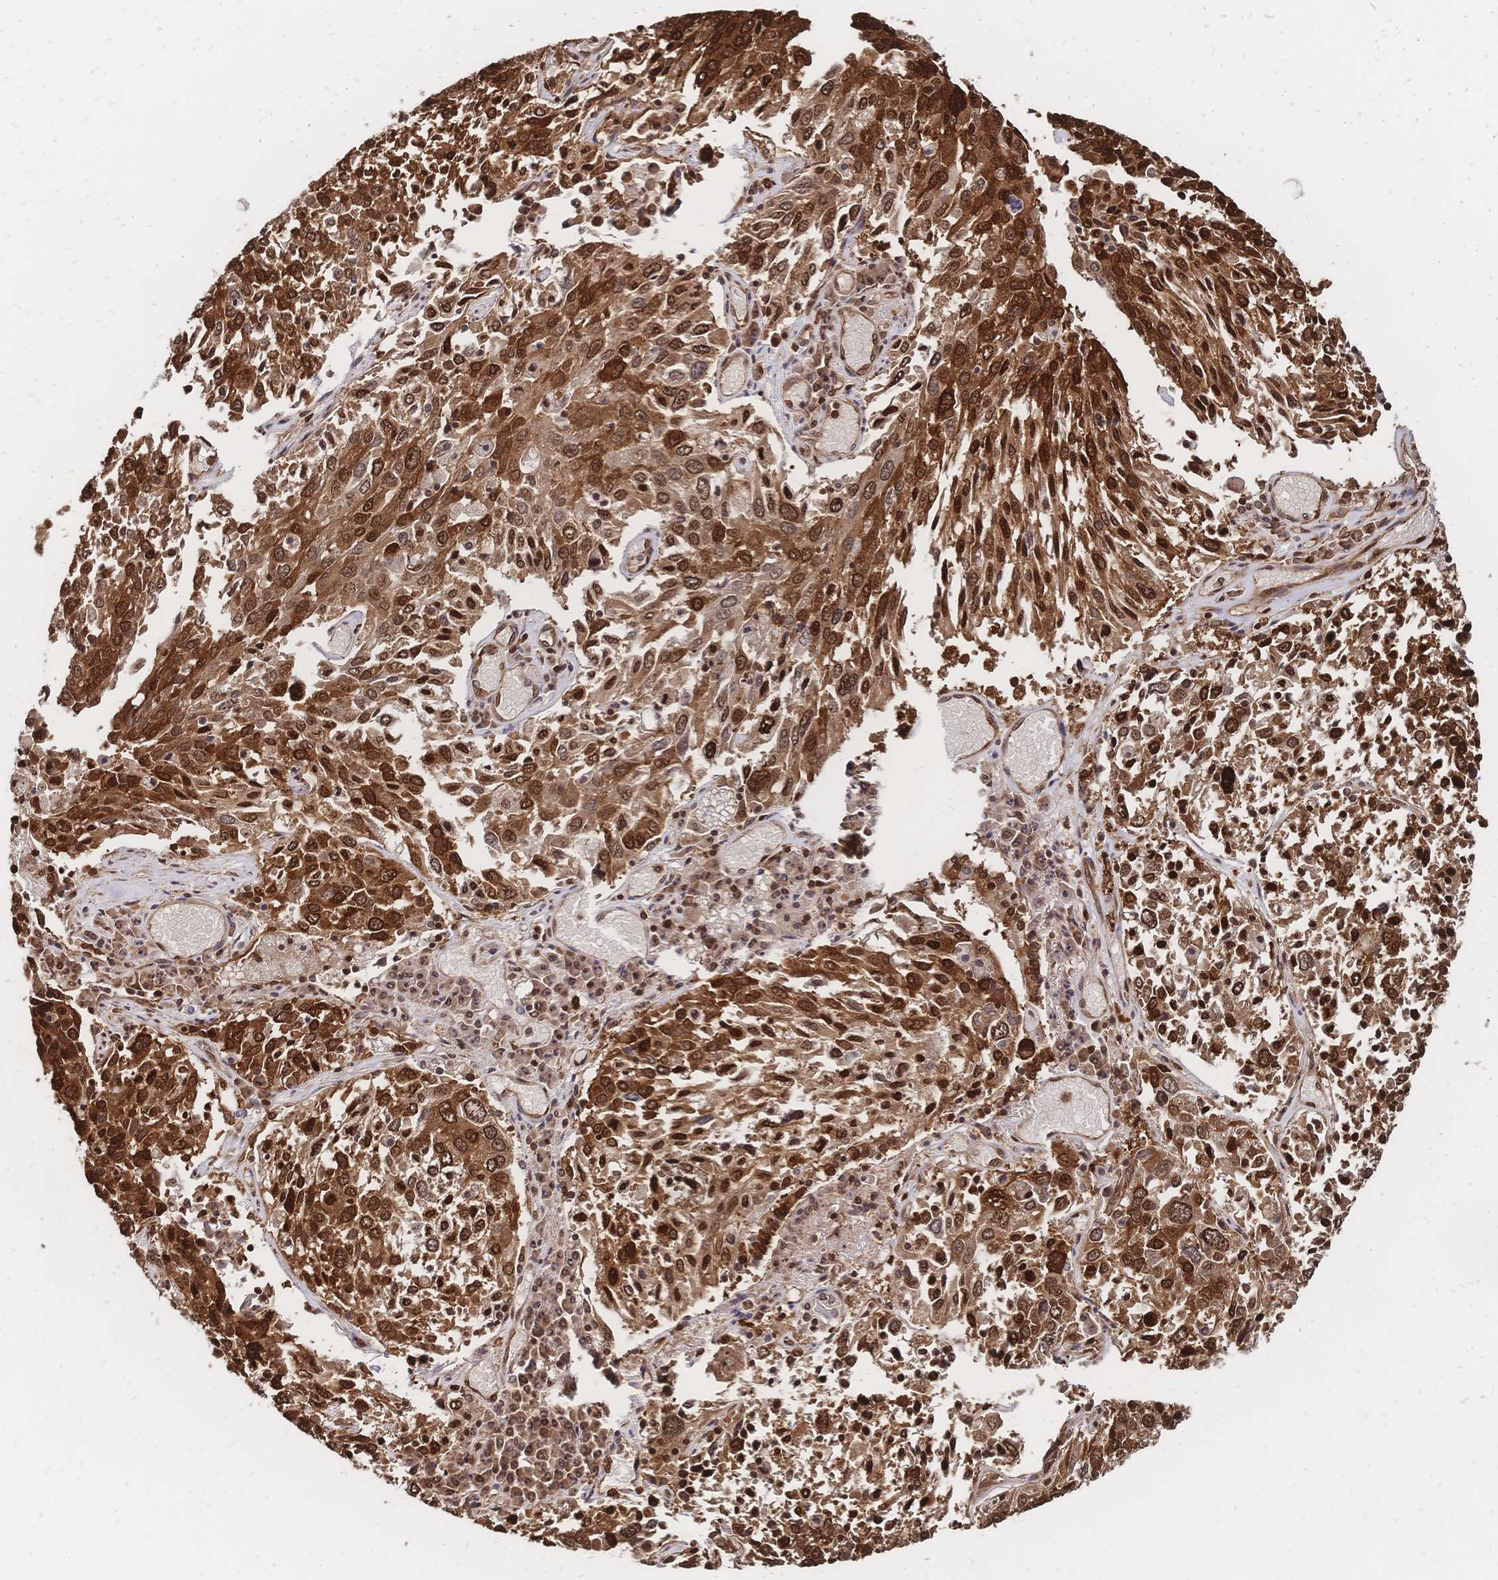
{"staining": {"intensity": "moderate", "quantity": ">75%", "location": "cytoplasmic/membranous,nuclear"}, "tissue": "lung cancer", "cell_type": "Tumor cells", "image_type": "cancer", "snomed": [{"axis": "morphology", "description": "Squamous cell carcinoma, NOS"}, {"axis": "topography", "description": "Lung"}], "caption": "Brown immunohistochemical staining in lung cancer (squamous cell carcinoma) demonstrates moderate cytoplasmic/membranous and nuclear expression in about >75% of tumor cells.", "gene": "HDGF", "patient": {"sex": "male", "age": 65}}